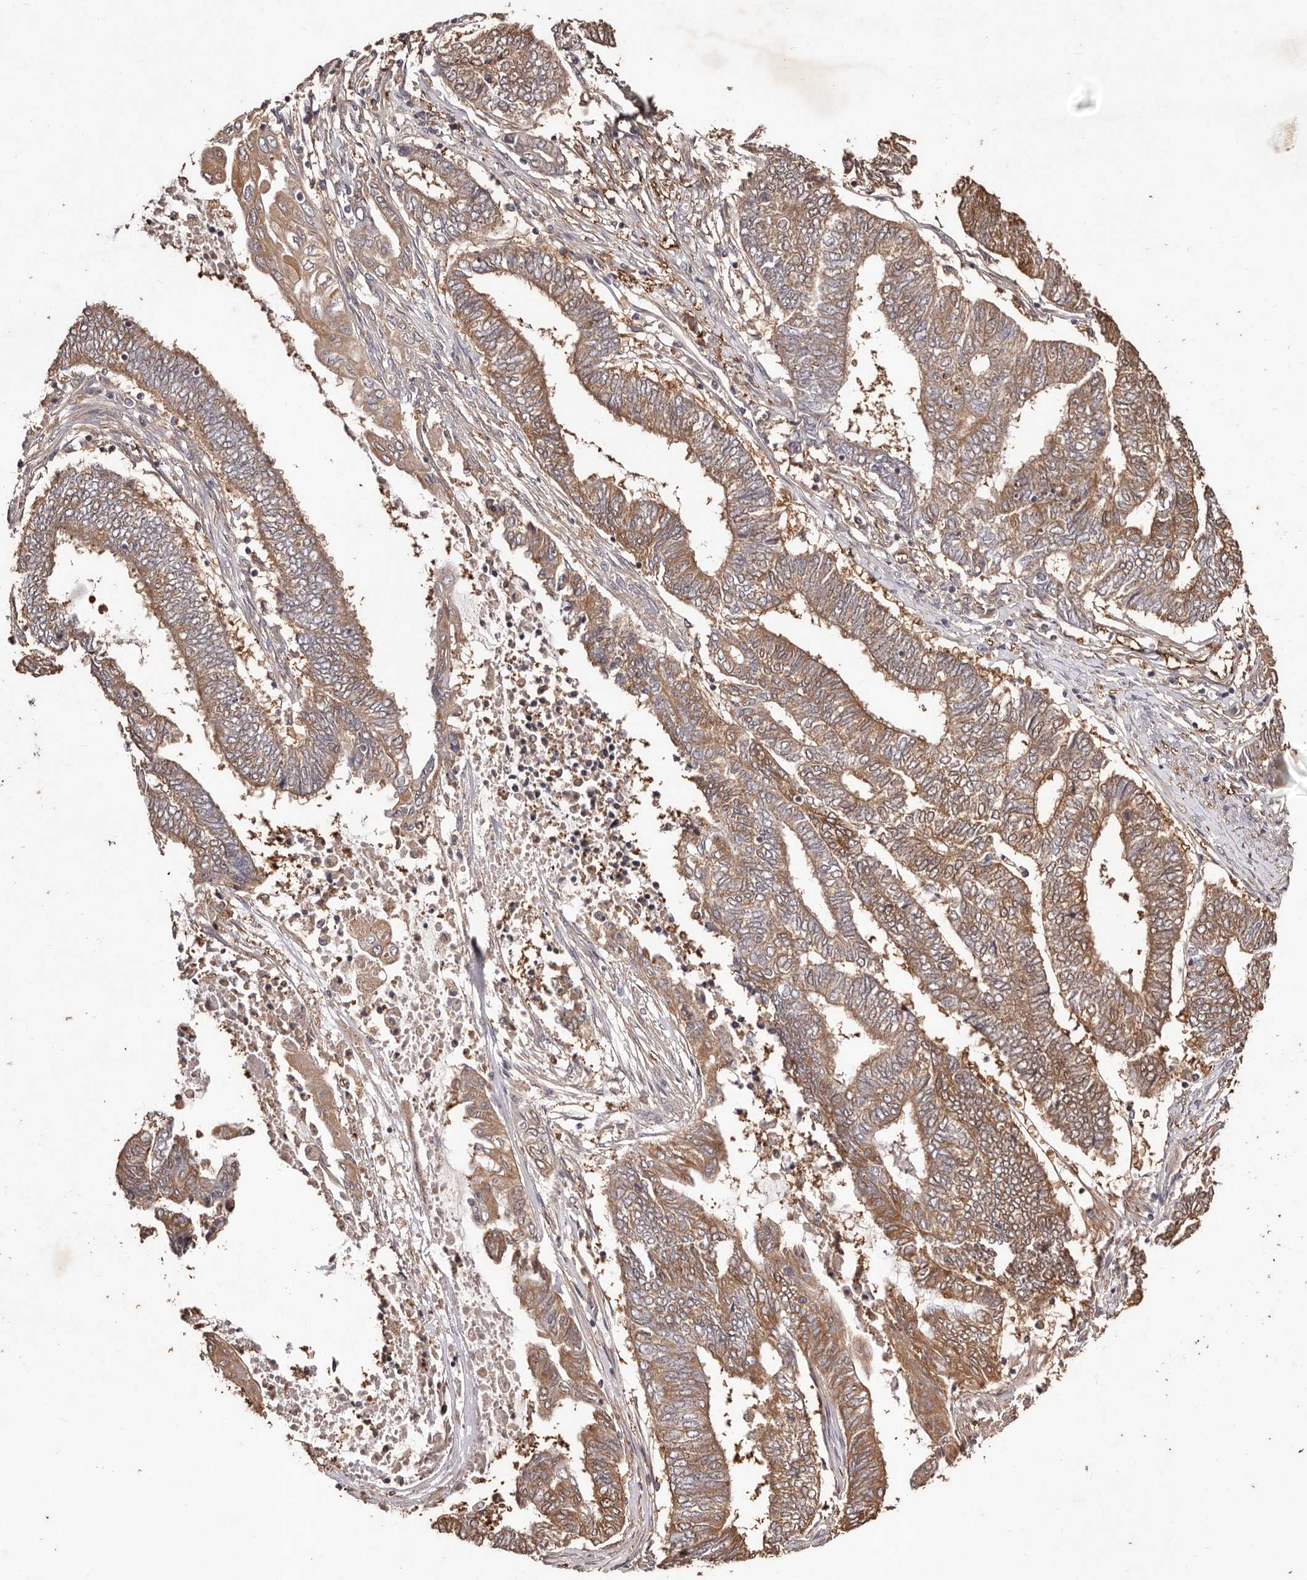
{"staining": {"intensity": "moderate", "quantity": ">75%", "location": "cytoplasmic/membranous"}, "tissue": "endometrial cancer", "cell_type": "Tumor cells", "image_type": "cancer", "snomed": [{"axis": "morphology", "description": "Adenocarcinoma, NOS"}, {"axis": "topography", "description": "Uterus"}, {"axis": "topography", "description": "Endometrium"}], "caption": "This photomicrograph displays endometrial cancer (adenocarcinoma) stained with IHC to label a protein in brown. The cytoplasmic/membranous of tumor cells show moderate positivity for the protein. Nuclei are counter-stained blue.", "gene": "CCL14", "patient": {"sex": "female", "age": 70}}